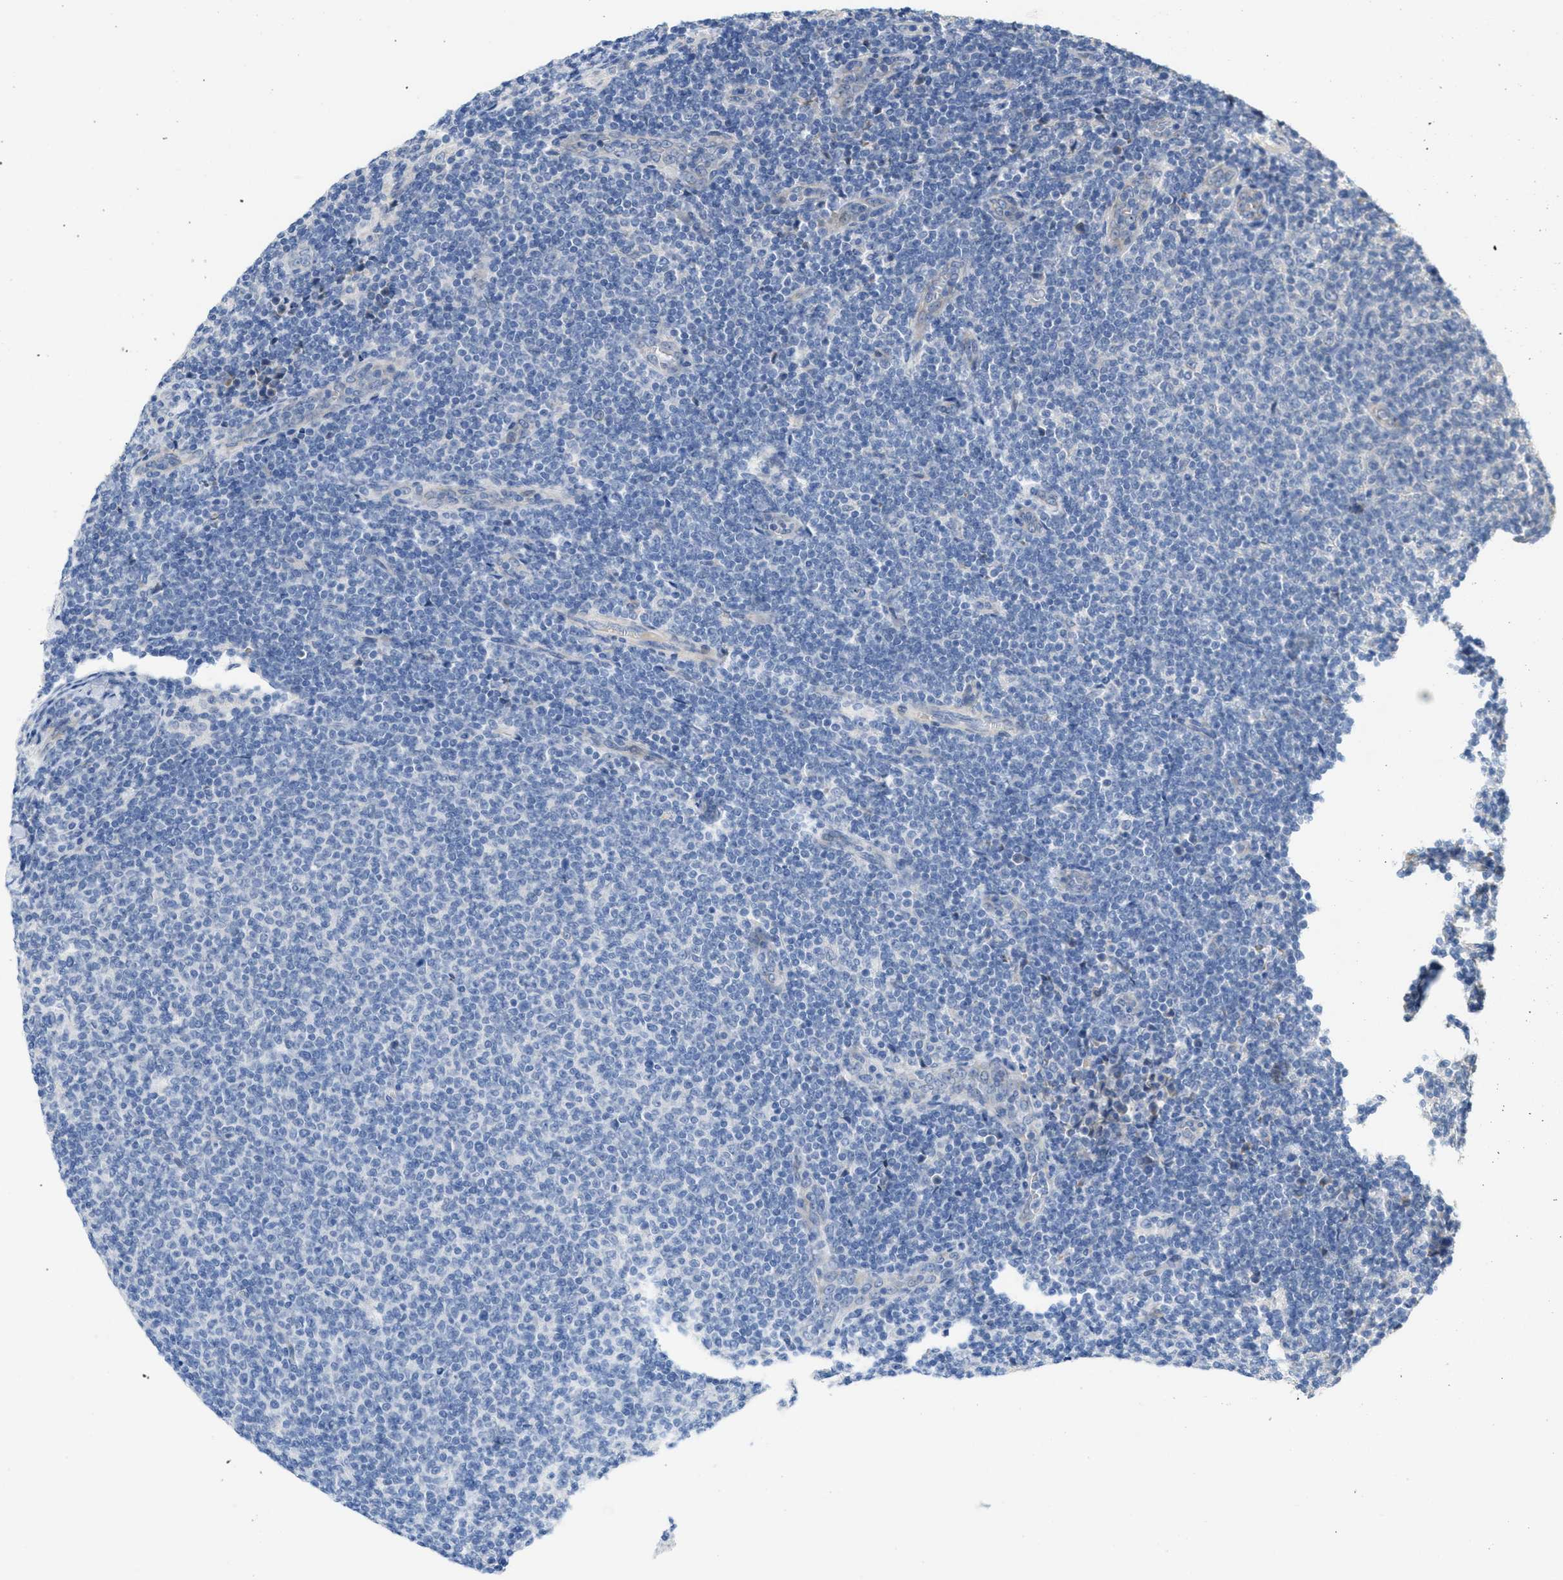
{"staining": {"intensity": "negative", "quantity": "none", "location": "none"}, "tissue": "lymphoma", "cell_type": "Tumor cells", "image_type": "cancer", "snomed": [{"axis": "morphology", "description": "Malignant lymphoma, non-Hodgkin's type, Low grade"}, {"axis": "topography", "description": "Lymph node"}], "caption": "IHC photomicrograph of neoplastic tissue: human malignant lymphoma, non-Hodgkin's type (low-grade) stained with DAB (3,3'-diaminobenzidine) demonstrates no significant protein expression in tumor cells. Brightfield microscopy of immunohistochemistry (IHC) stained with DAB (brown) and hematoxylin (blue), captured at high magnification.", "gene": "CDPF1", "patient": {"sex": "male", "age": 66}}